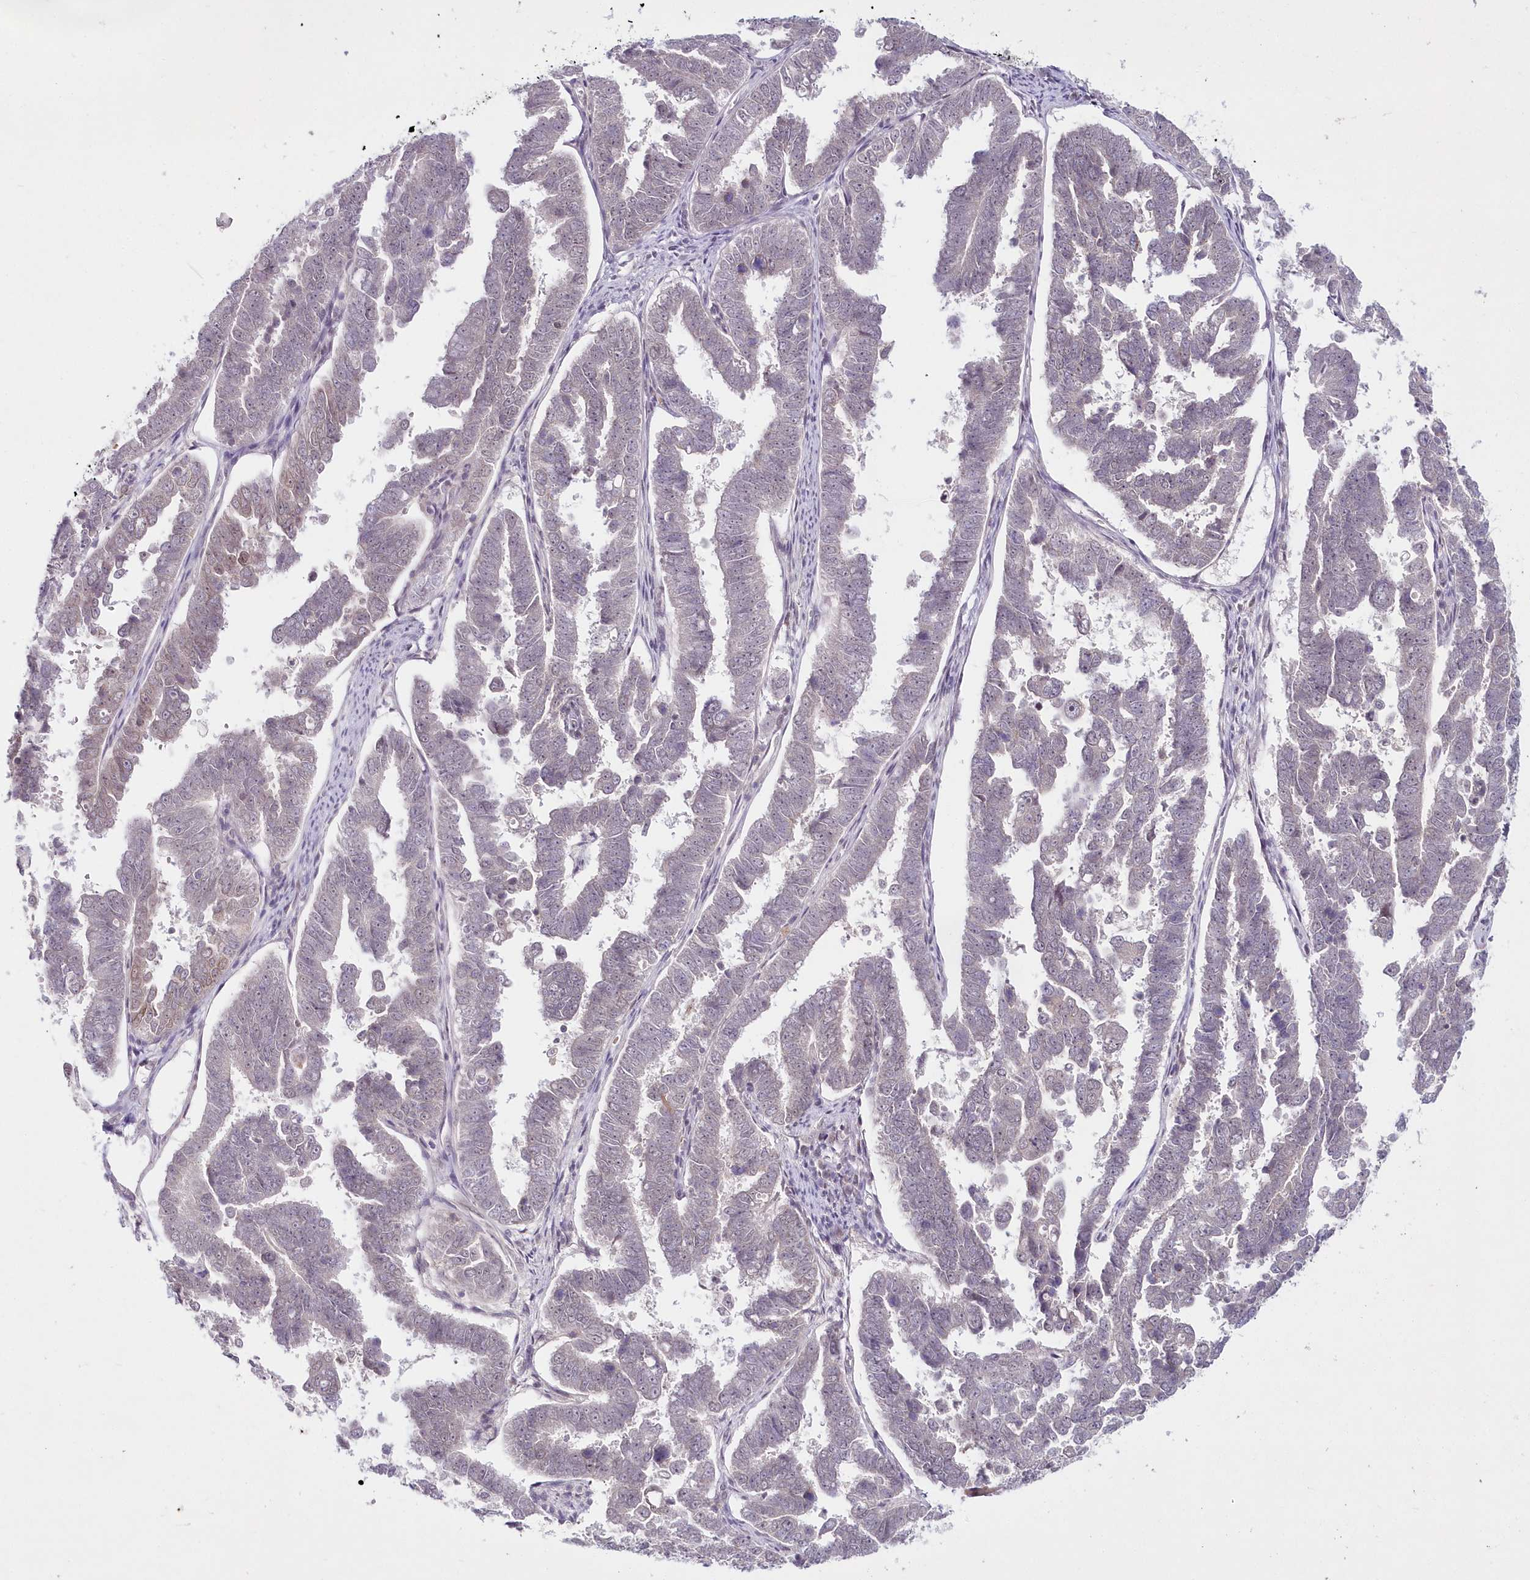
{"staining": {"intensity": "negative", "quantity": "none", "location": "none"}, "tissue": "endometrial cancer", "cell_type": "Tumor cells", "image_type": "cancer", "snomed": [{"axis": "morphology", "description": "Adenocarcinoma, NOS"}, {"axis": "topography", "description": "Endometrium"}], "caption": "A micrograph of human endometrial cancer (adenocarcinoma) is negative for staining in tumor cells.", "gene": "HYCC2", "patient": {"sex": "female", "age": 75}}